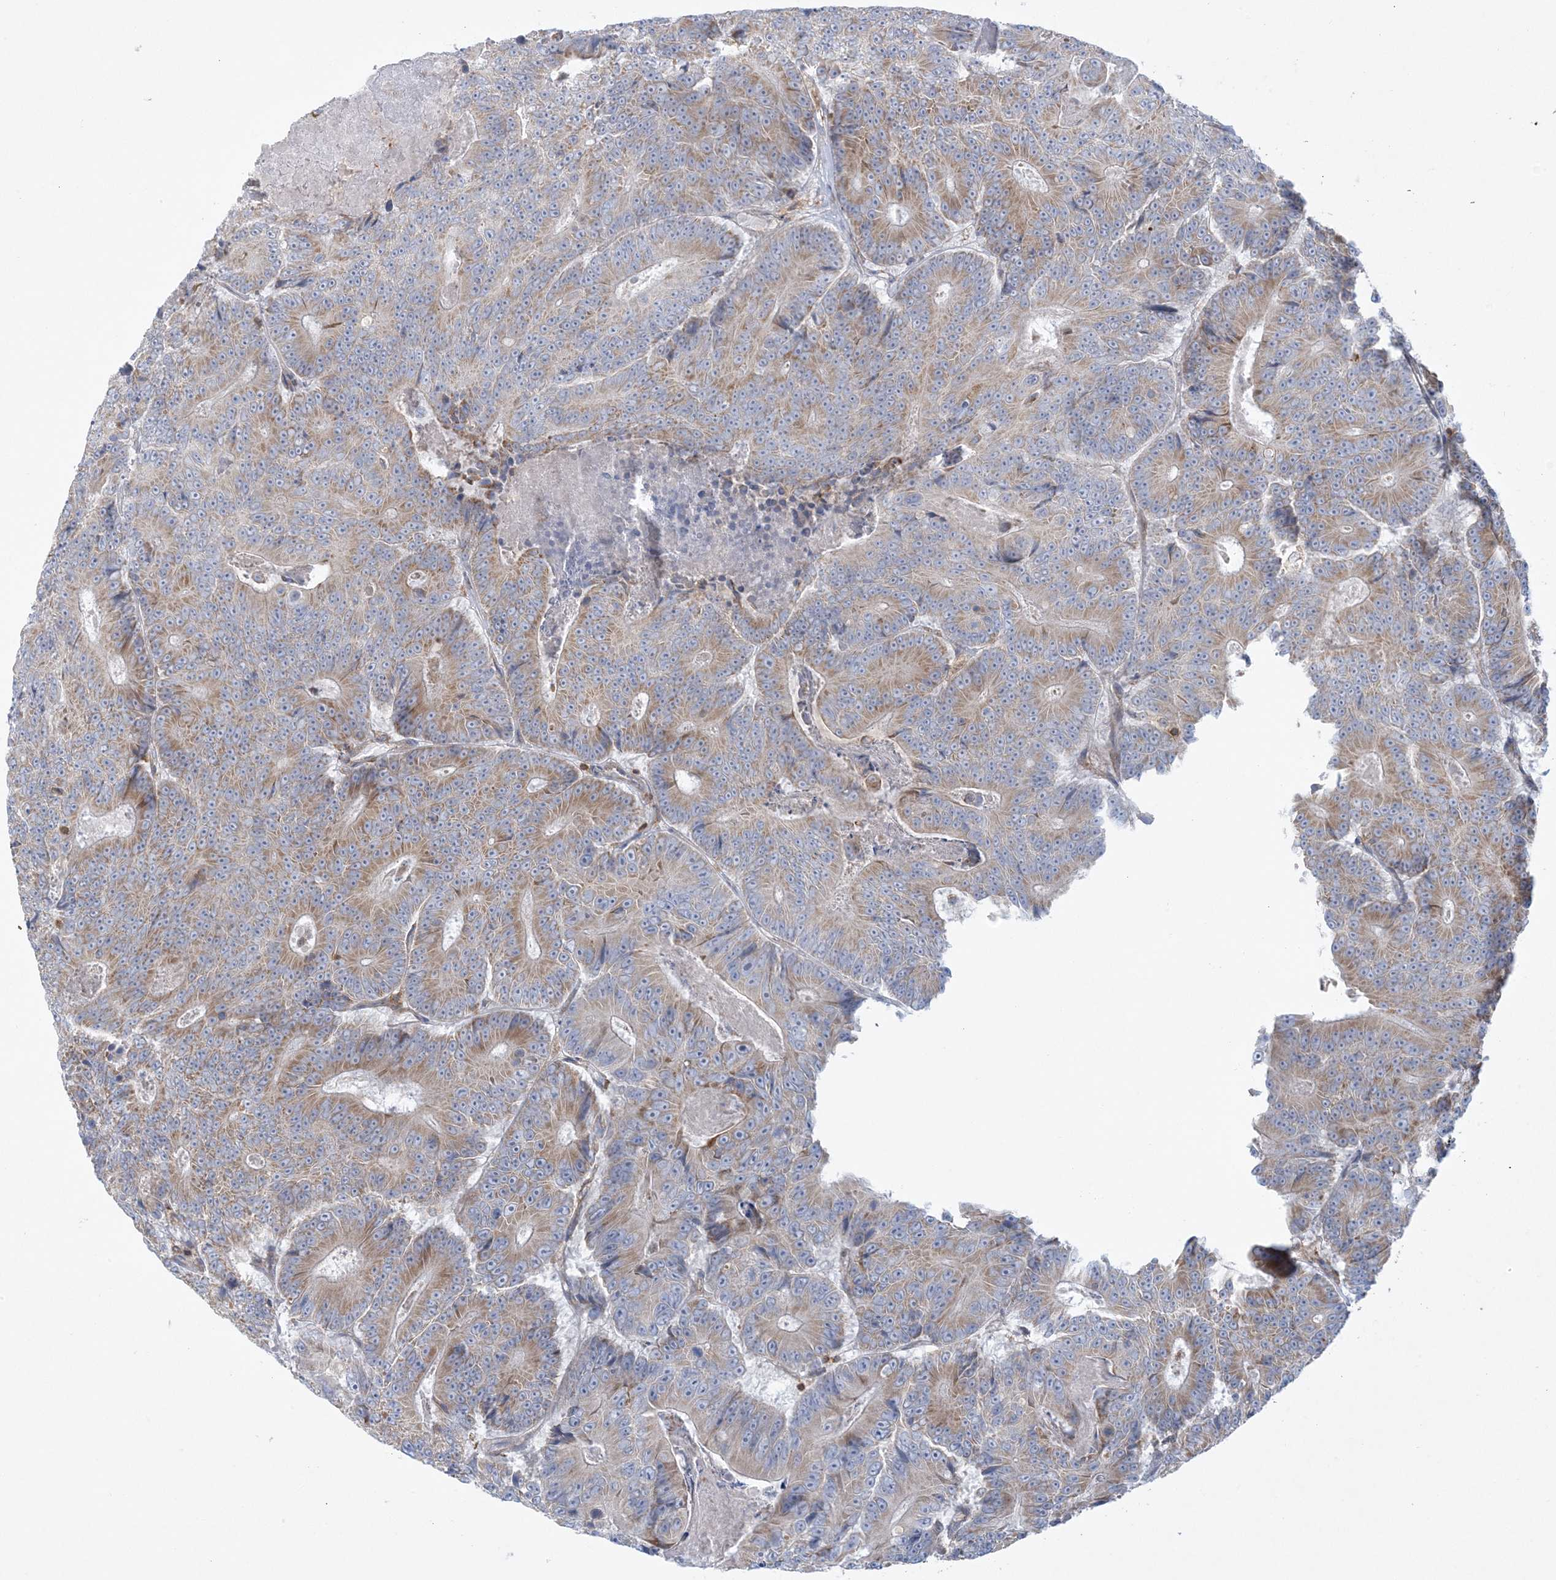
{"staining": {"intensity": "moderate", "quantity": "25%-75%", "location": "cytoplasmic/membranous"}, "tissue": "colorectal cancer", "cell_type": "Tumor cells", "image_type": "cancer", "snomed": [{"axis": "morphology", "description": "Adenocarcinoma, NOS"}, {"axis": "topography", "description": "Colon"}], "caption": "Approximately 25%-75% of tumor cells in human adenocarcinoma (colorectal) show moderate cytoplasmic/membranous protein expression as visualized by brown immunohistochemical staining.", "gene": "ARHGAP30", "patient": {"sex": "male", "age": 83}}